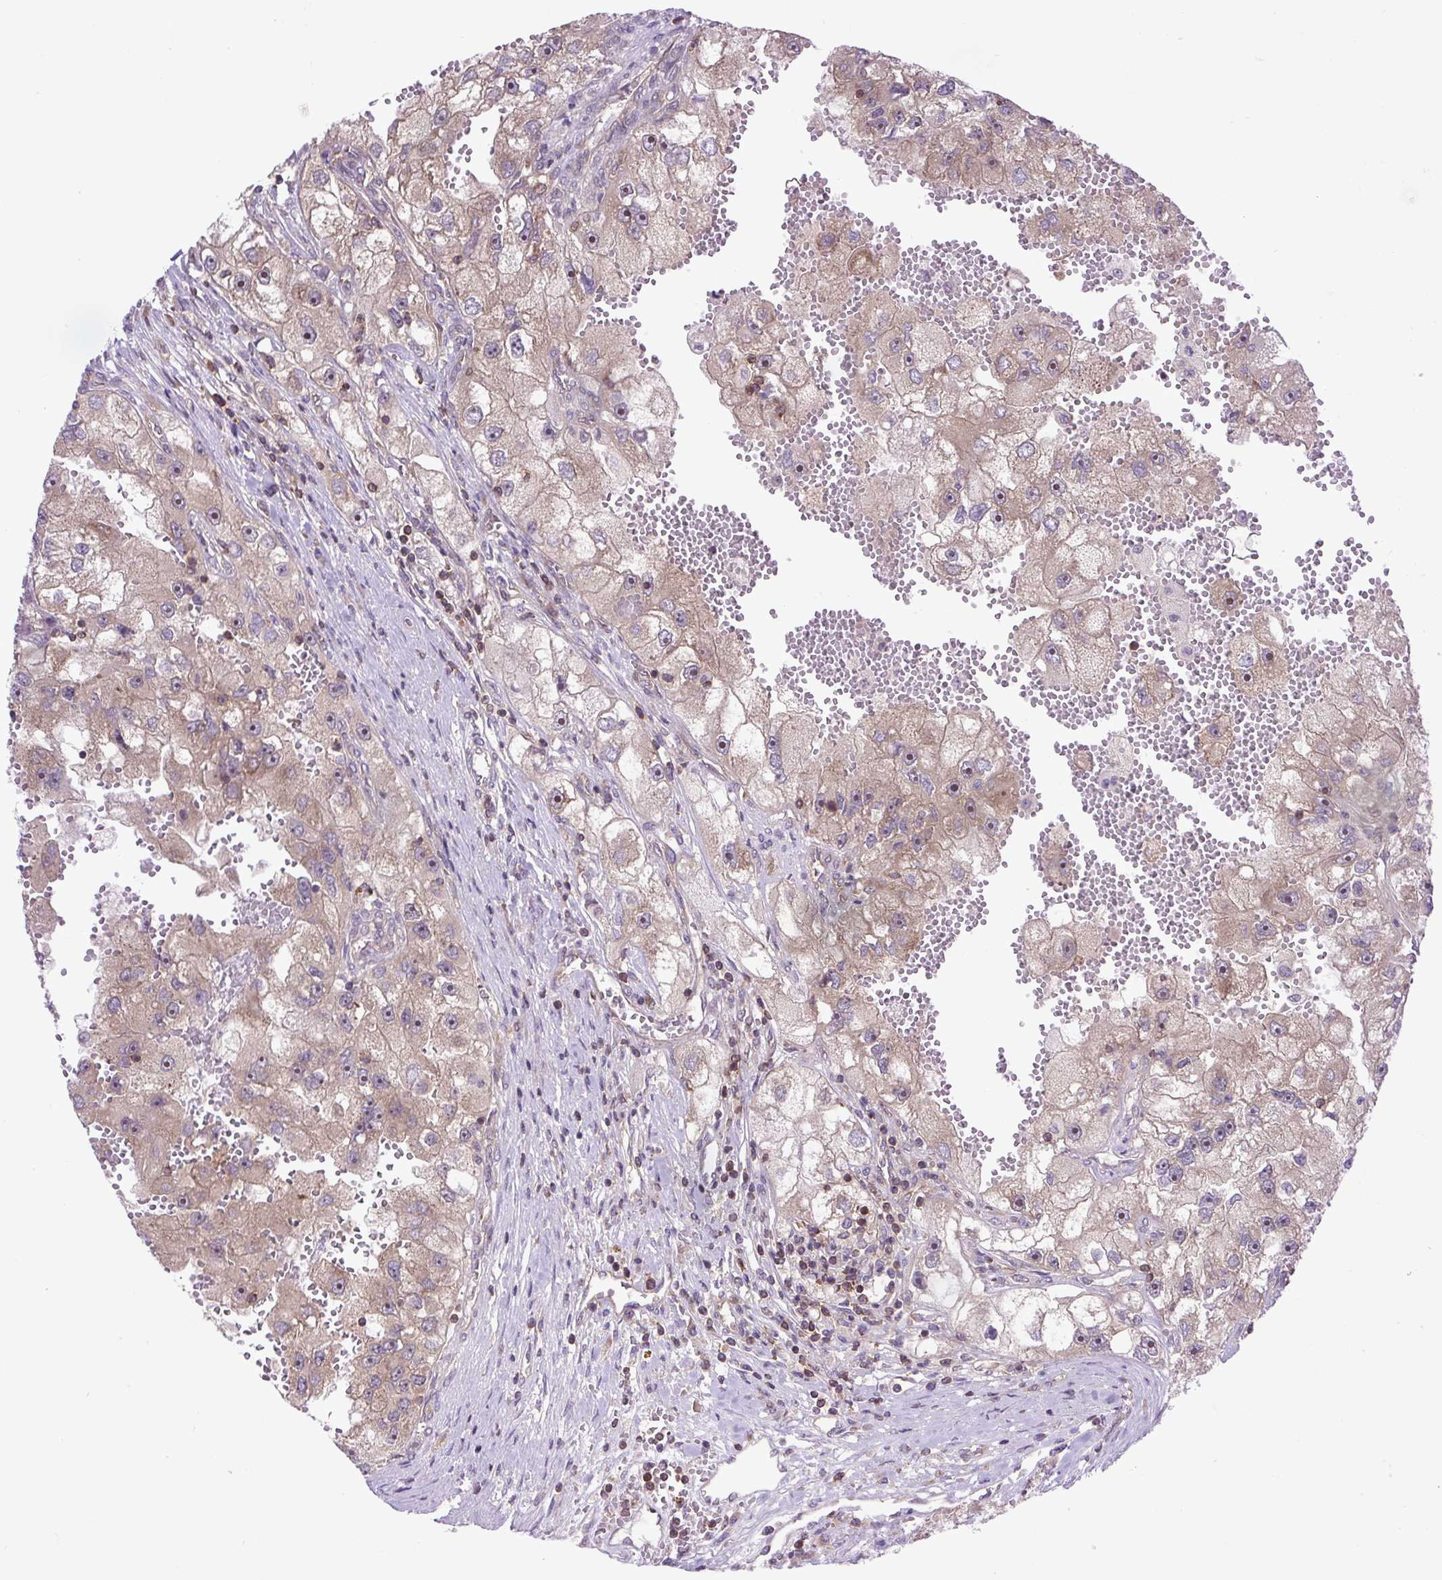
{"staining": {"intensity": "weak", "quantity": "25%-75%", "location": "cytoplasmic/membranous"}, "tissue": "renal cancer", "cell_type": "Tumor cells", "image_type": "cancer", "snomed": [{"axis": "morphology", "description": "Adenocarcinoma, NOS"}, {"axis": "topography", "description": "Kidney"}], "caption": "Protein staining of renal adenocarcinoma tissue shows weak cytoplasmic/membranous staining in about 25%-75% of tumor cells.", "gene": "PLCG1", "patient": {"sex": "male", "age": 63}}